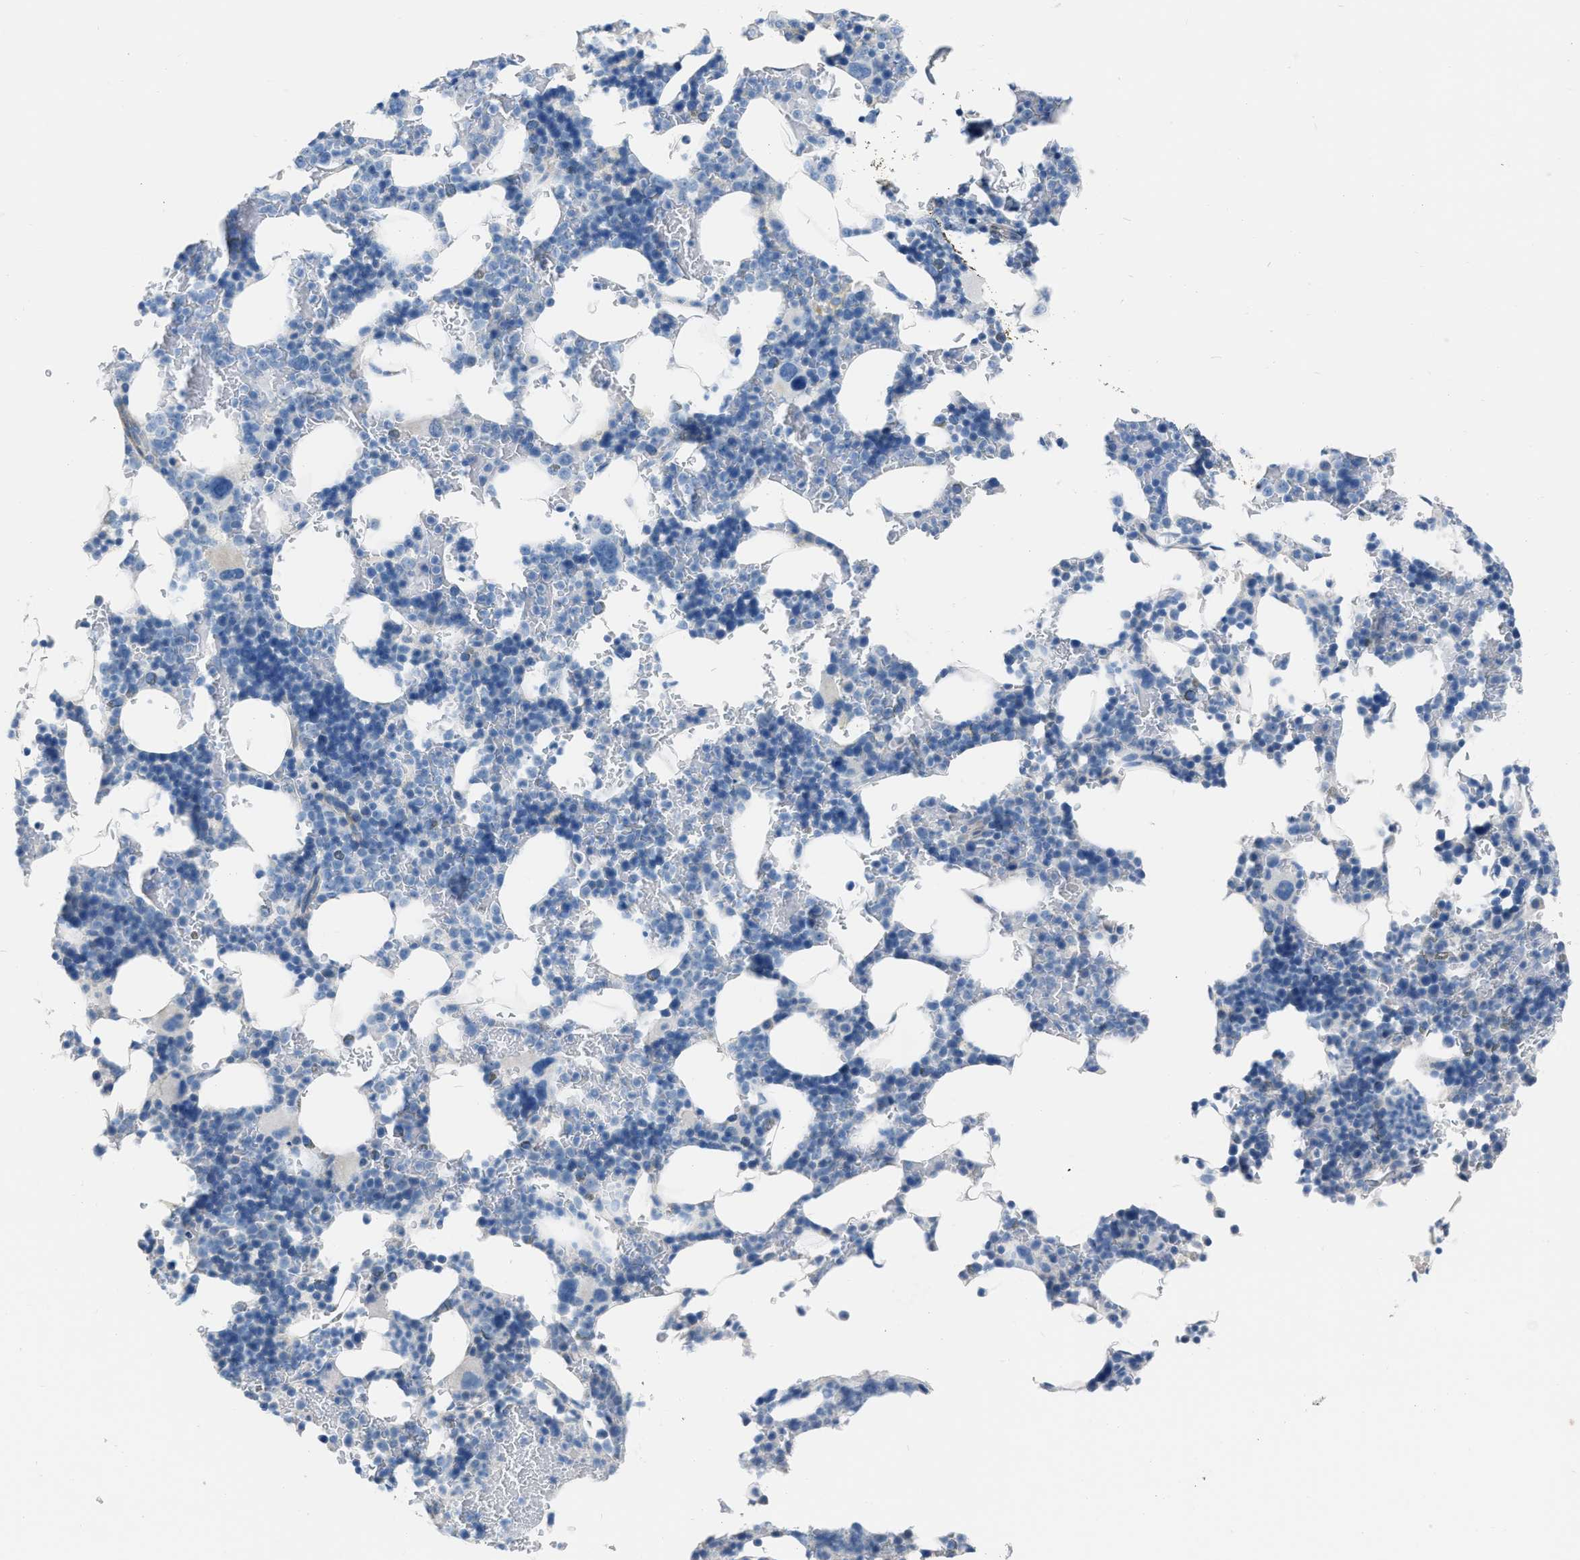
{"staining": {"intensity": "negative", "quantity": "none", "location": "none"}, "tissue": "bone marrow", "cell_type": "Hematopoietic cells", "image_type": "normal", "snomed": [{"axis": "morphology", "description": "Normal tissue, NOS"}, {"axis": "topography", "description": "Bone marrow"}], "caption": "Immunohistochemistry (IHC) of normal bone marrow reveals no staining in hematopoietic cells.", "gene": "SPATC1L", "patient": {"sex": "female", "age": 81}}